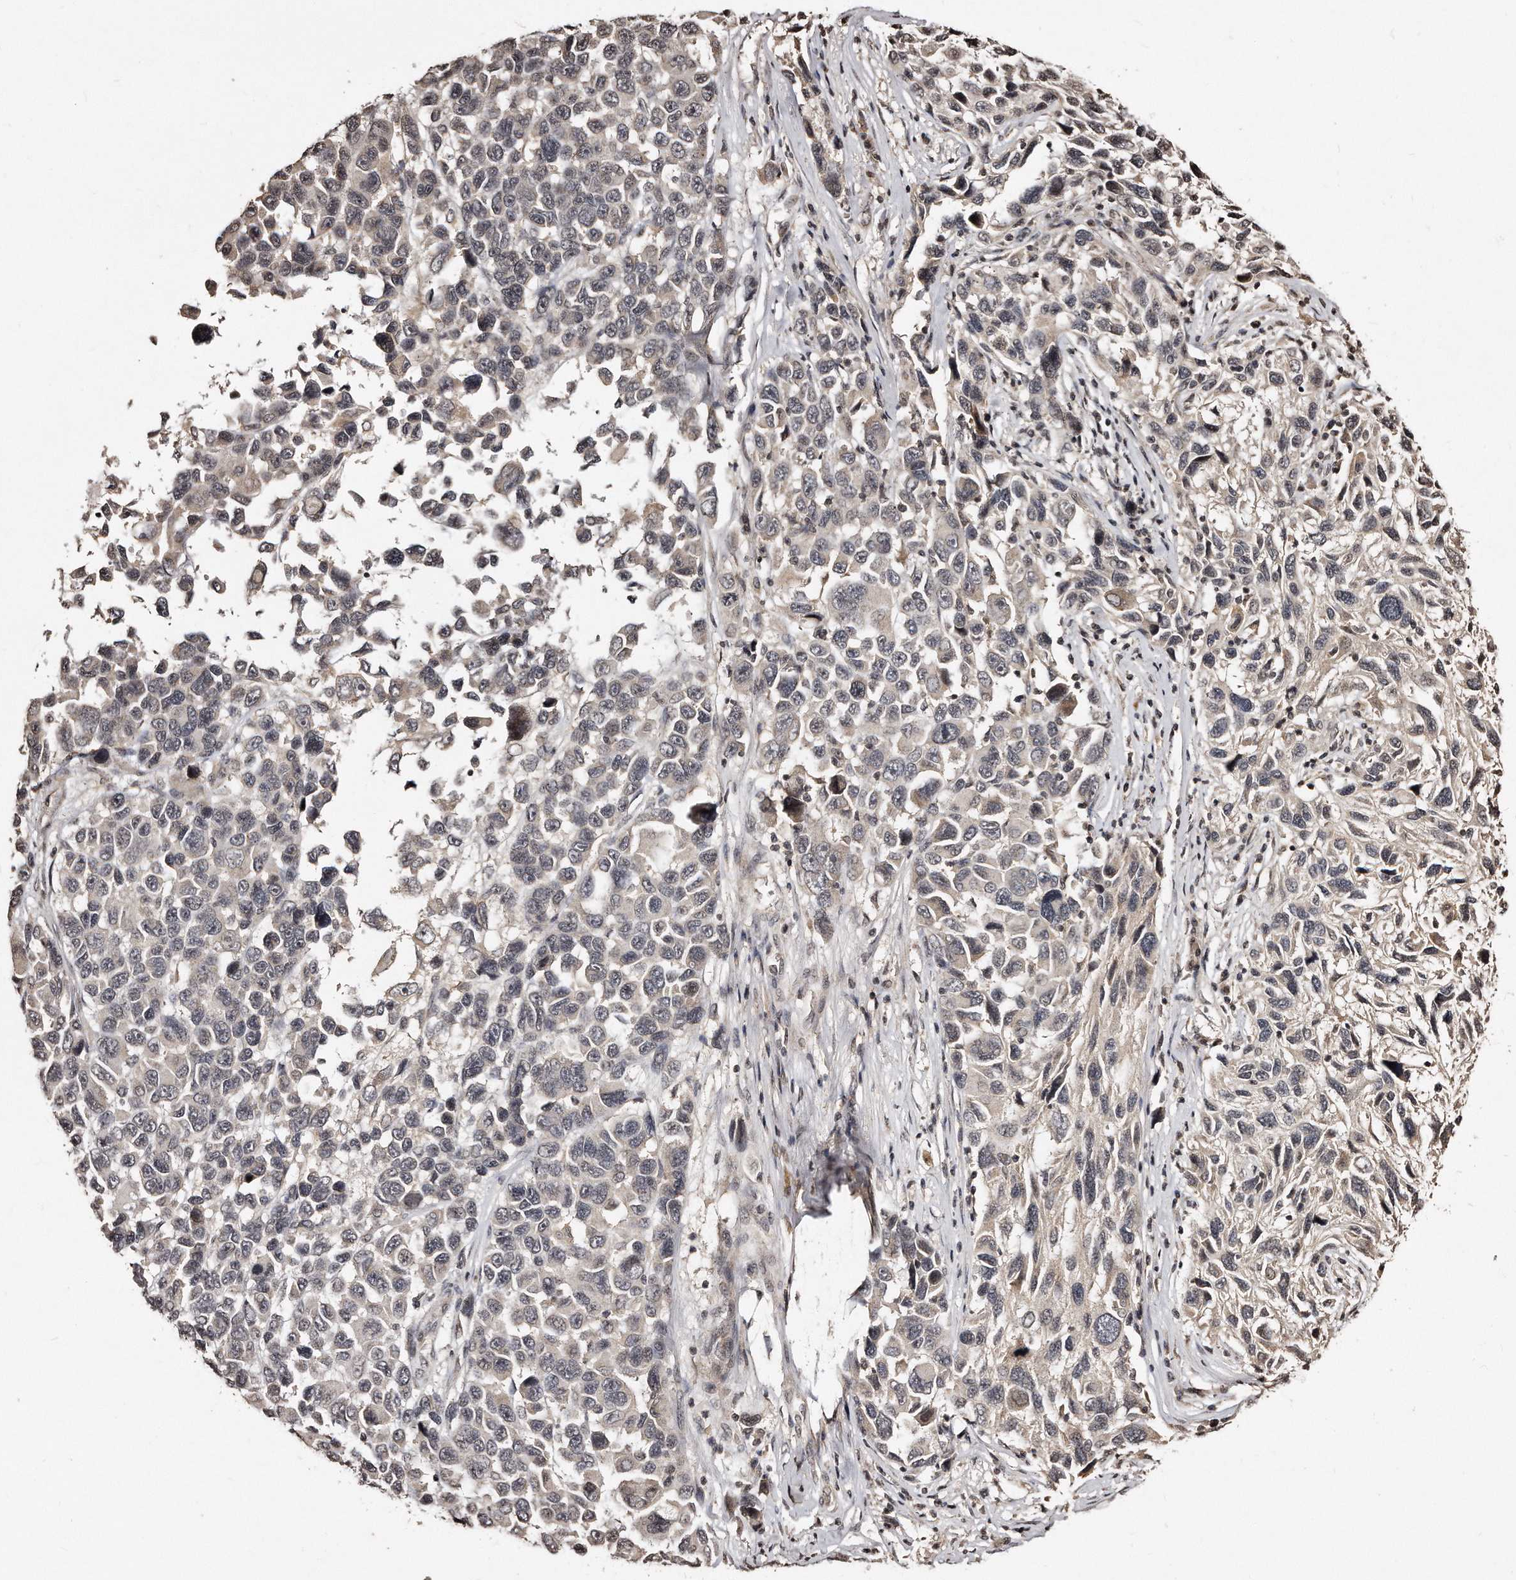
{"staining": {"intensity": "weak", "quantity": "<25%", "location": "cytoplasmic/membranous"}, "tissue": "melanoma", "cell_type": "Tumor cells", "image_type": "cancer", "snomed": [{"axis": "morphology", "description": "Malignant melanoma, NOS"}, {"axis": "topography", "description": "Skin"}], "caption": "IHC image of neoplastic tissue: human melanoma stained with DAB demonstrates no significant protein staining in tumor cells. Brightfield microscopy of IHC stained with DAB (brown) and hematoxylin (blue), captured at high magnification.", "gene": "TSHR", "patient": {"sex": "male", "age": 53}}